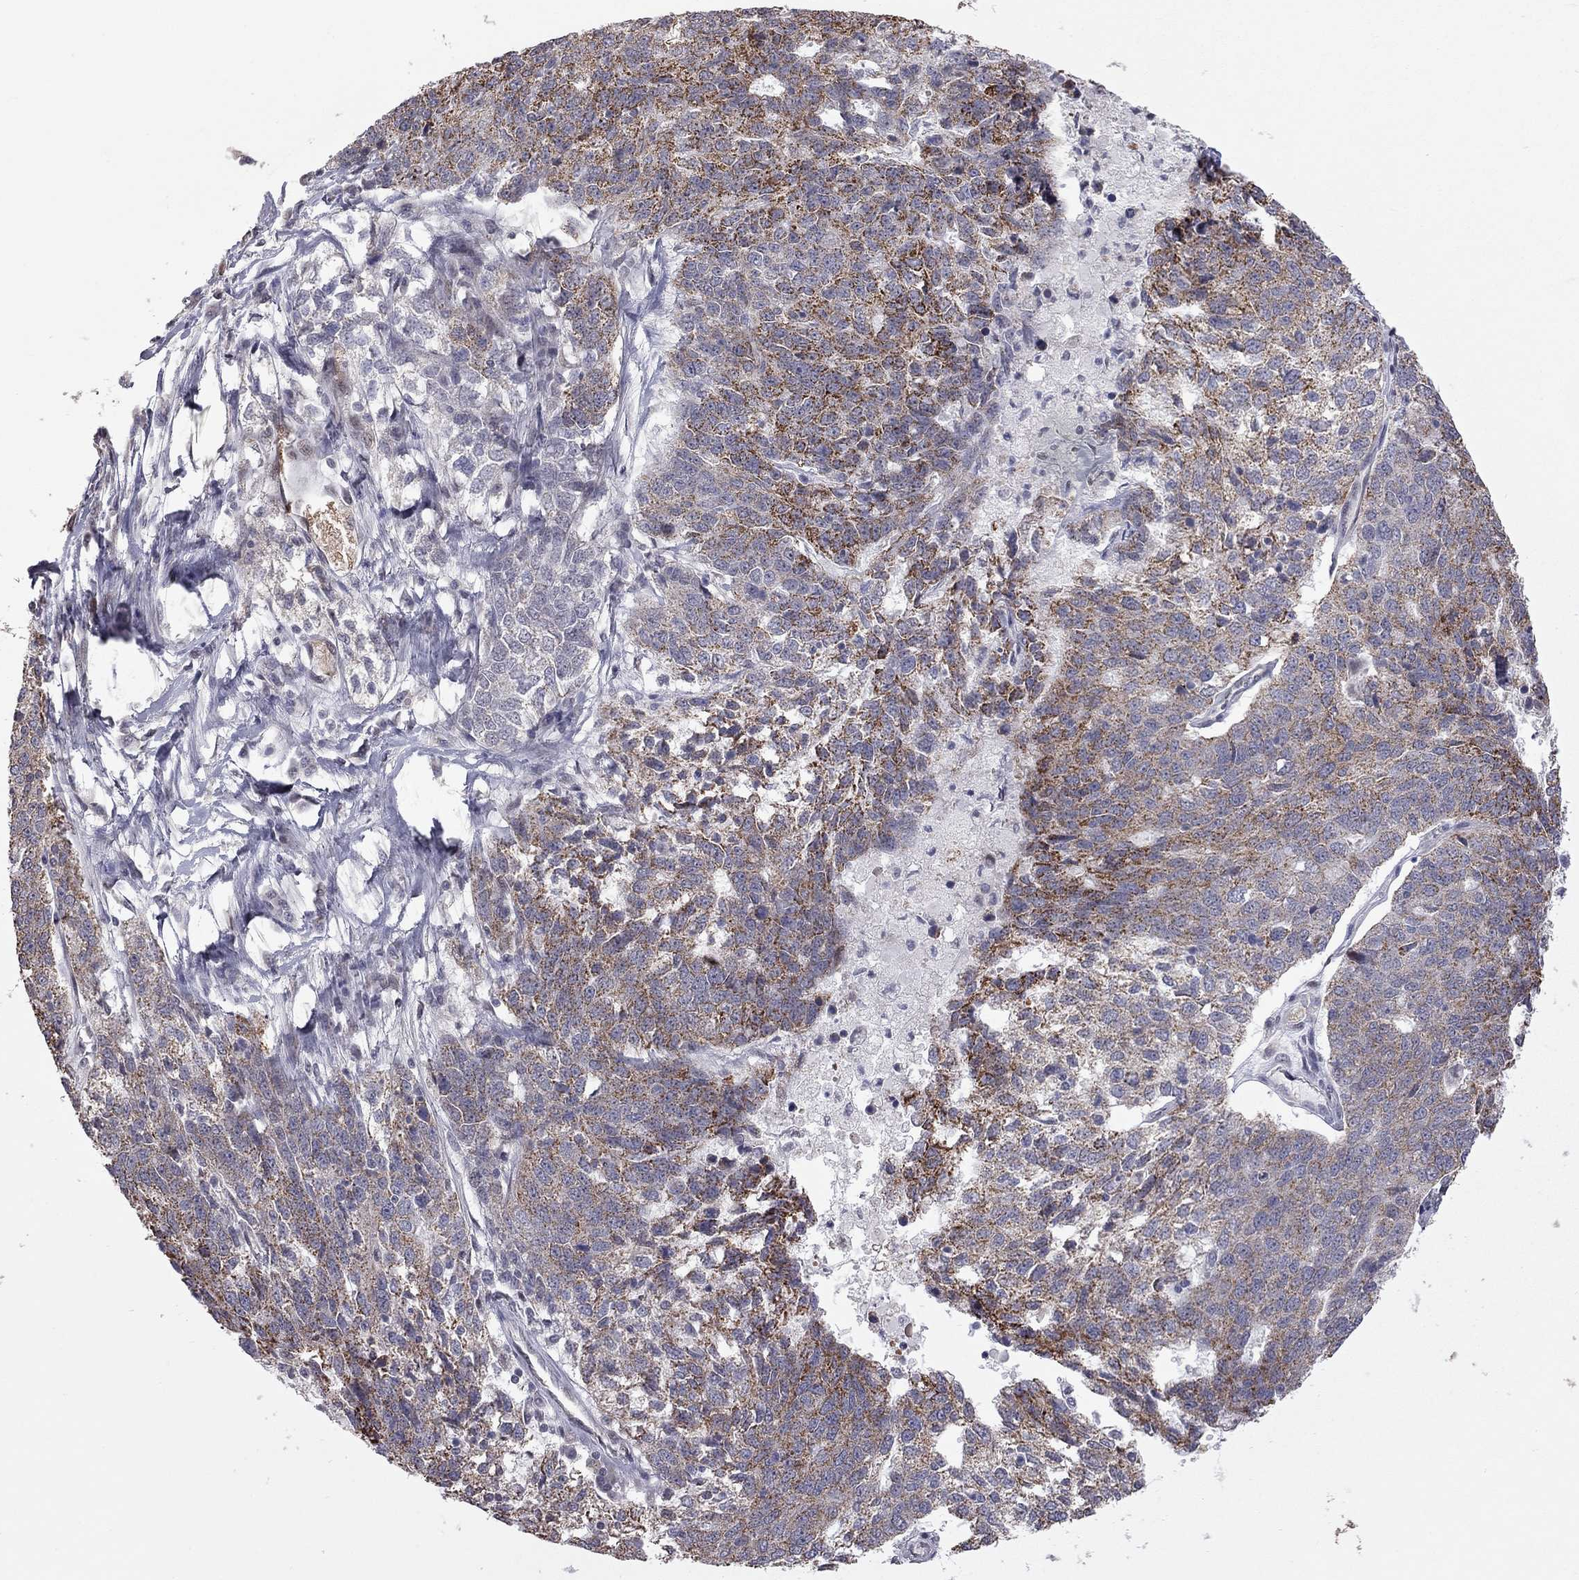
{"staining": {"intensity": "strong", "quantity": ">75%", "location": "cytoplasmic/membranous"}, "tissue": "ovarian cancer", "cell_type": "Tumor cells", "image_type": "cancer", "snomed": [{"axis": "morphology", "description": "Cystadenocarcinoma, serous, NOS"}, {"axis": "topography", "description": "Ovary"}], "caption": "Immunohistochemical staining of human ovarian serous cystadenocarcinoma exhibits strong cytoplasmic/membranous protein staining in approximately >75% of tumor cells.", "gene": "MC3R", "patient": {"sex": "female", "age": 71}}